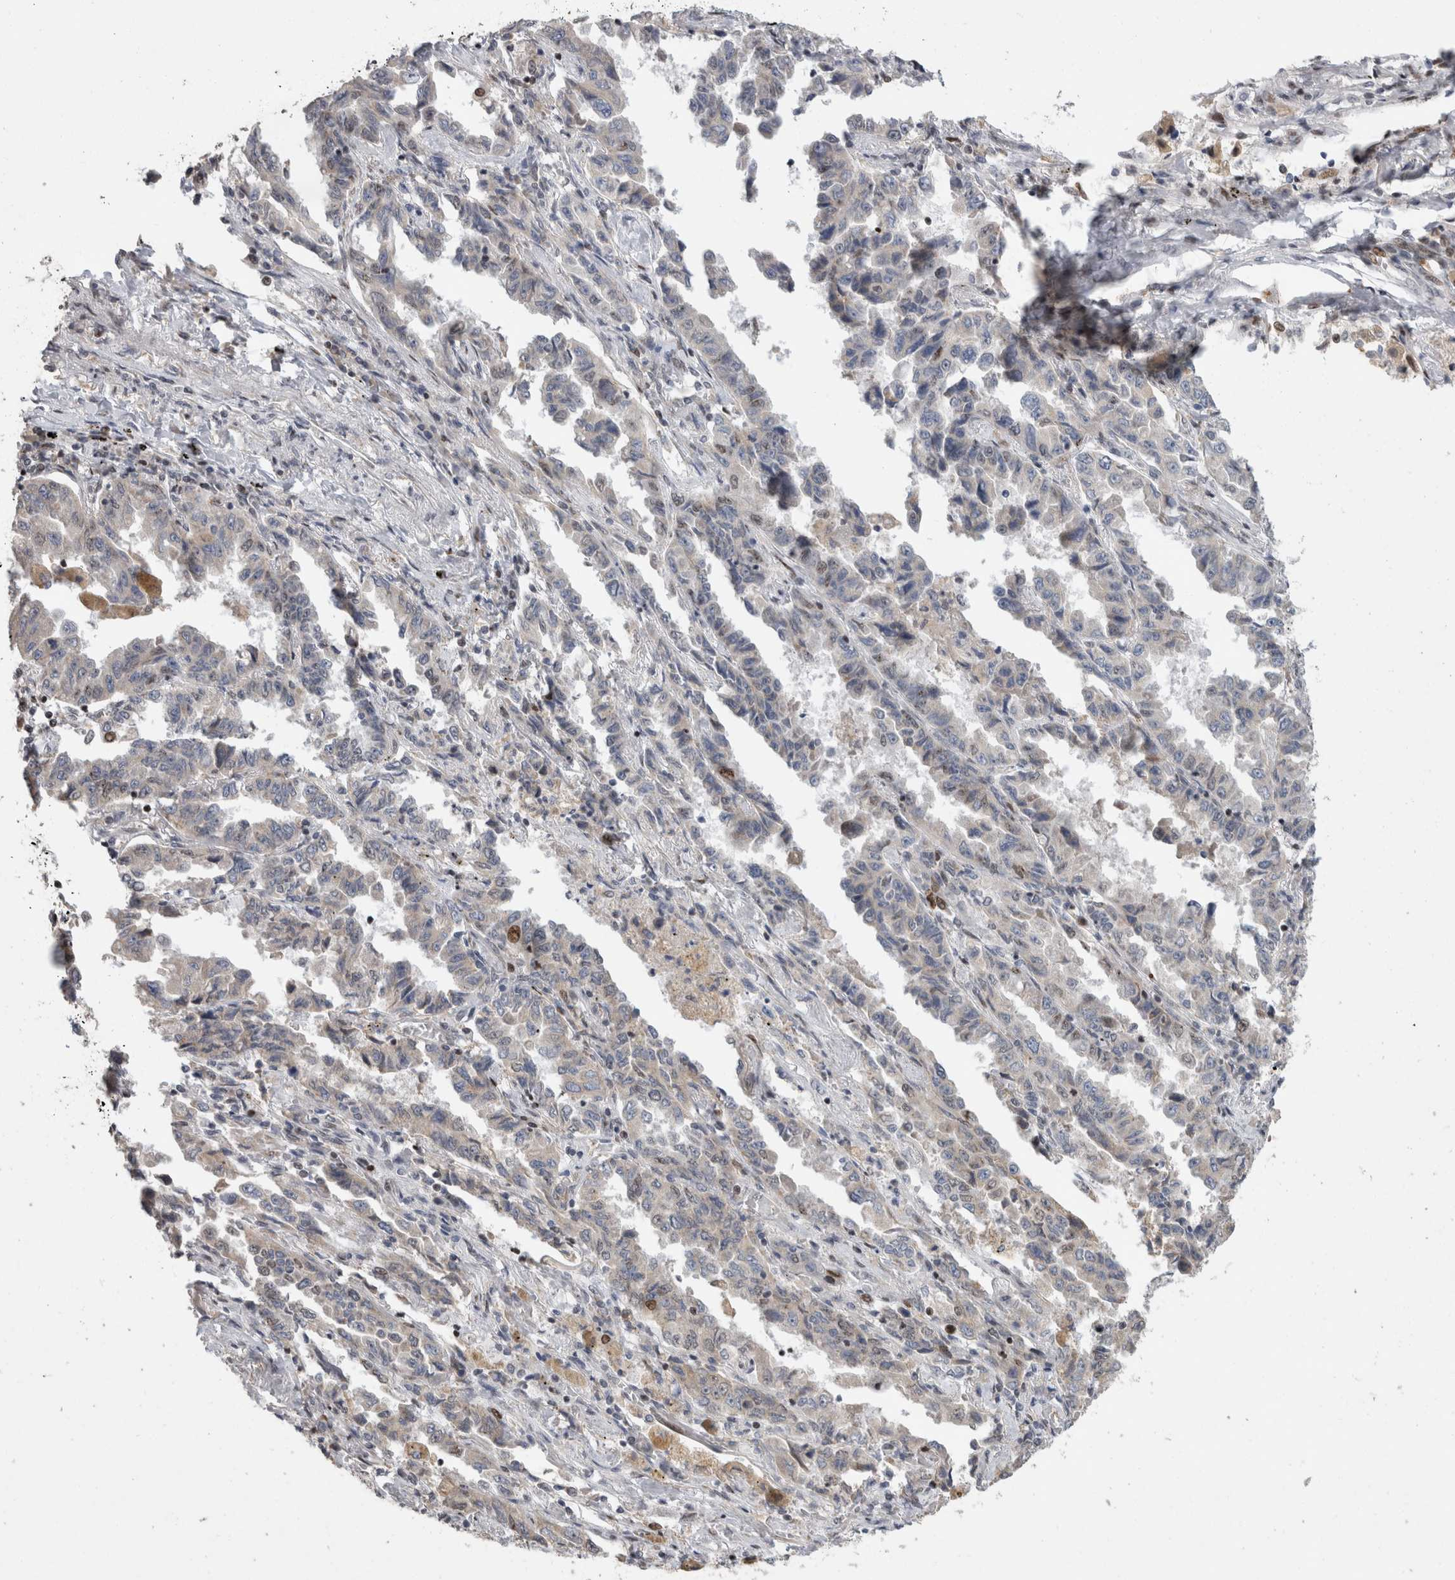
{"staining": {"intensity": "weak", "quantity": "<25%", "location": "nuclear"}, "tissue": "lung cancer", "cell_type": "Tumor cells", "image_type": "cancer", "snomed": [{"axis": "morphology", "description": "Adenocarcinoma, NOS"}, {"axis": "topography", "description": "Lung"}], "caption": "Tumor cells are negative for brown protein staining in lung cancer.", "gene": "C8orf58", "patient": {"sex": "female", "age": 51}}